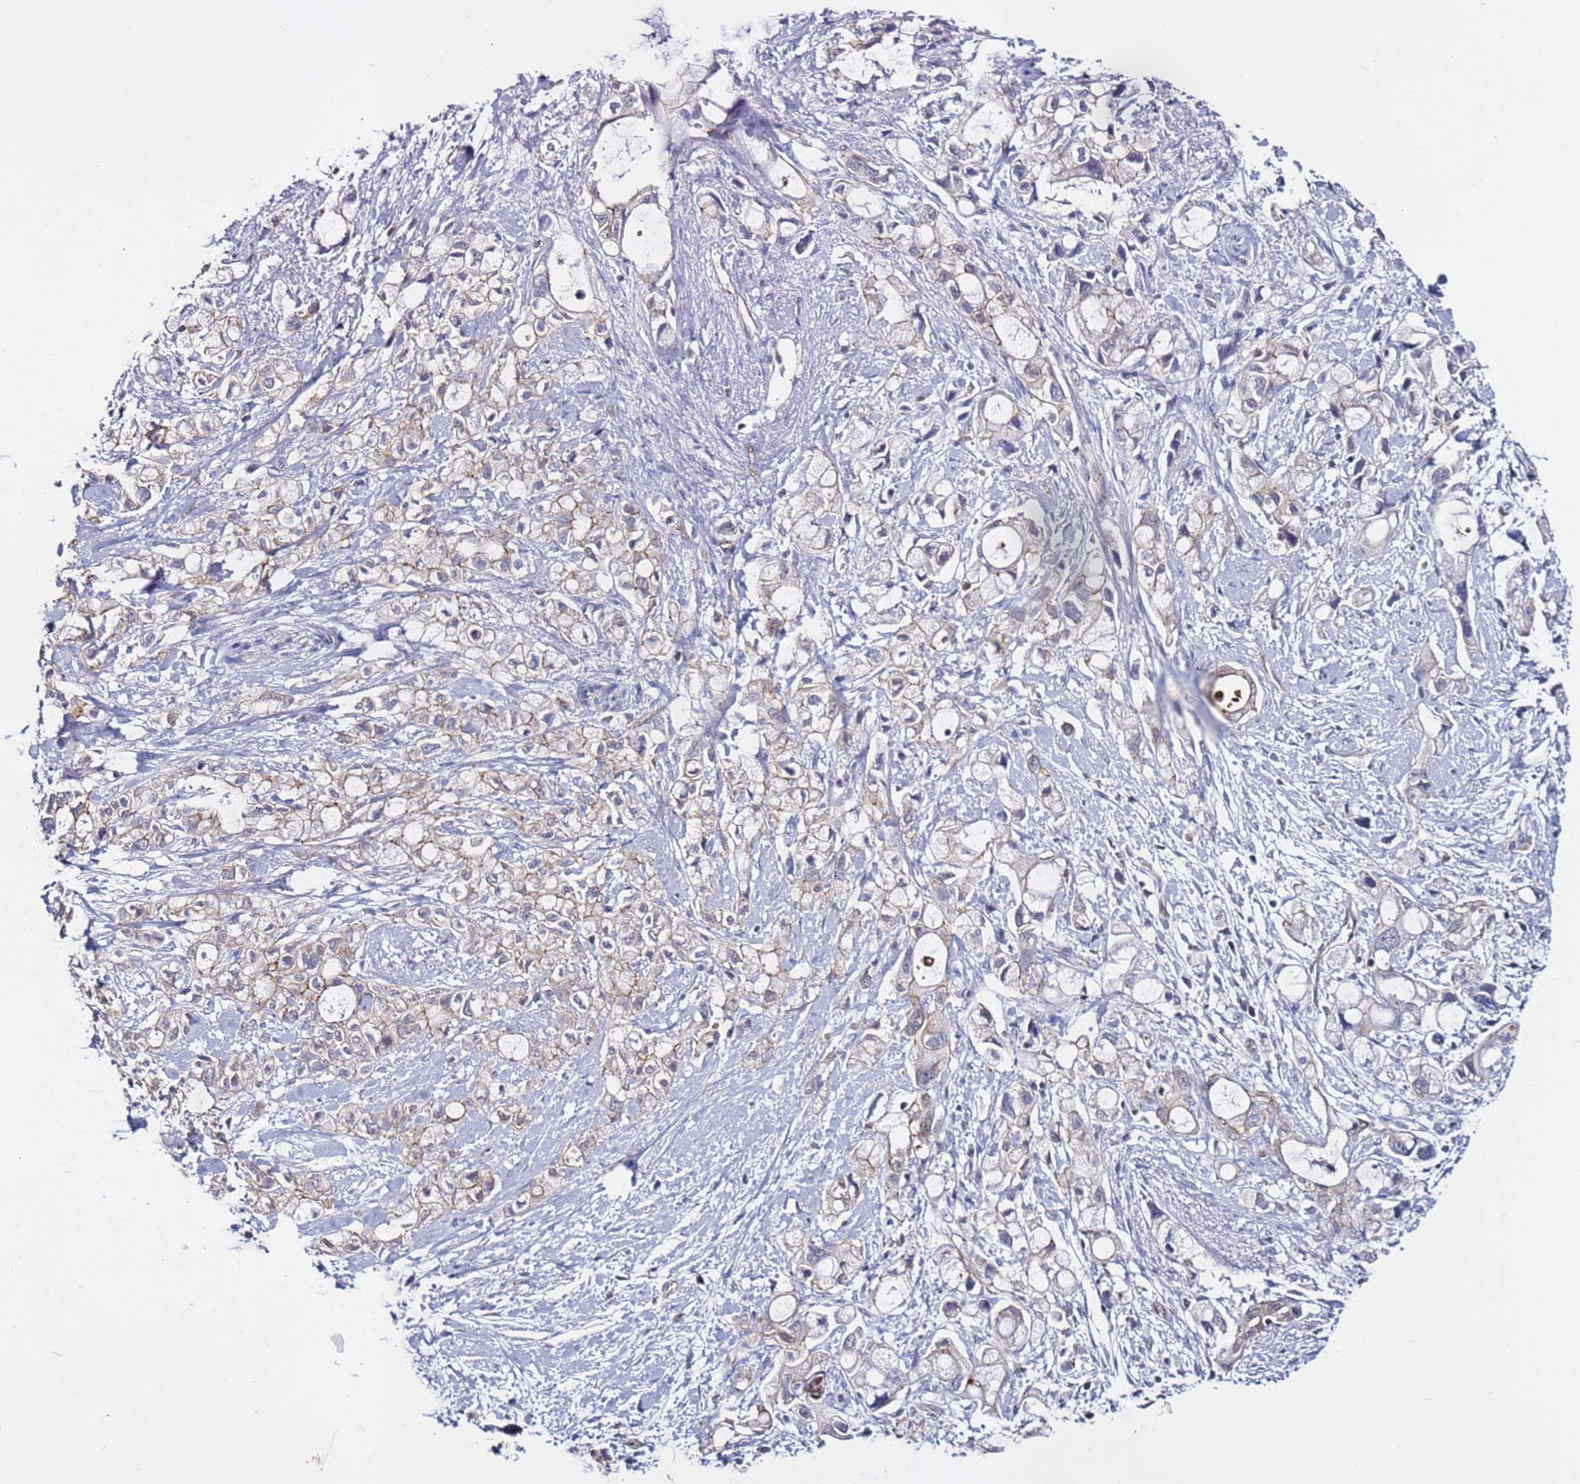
{"staining": {"intensity": "weak", "quantity": "<25%", "location": "cytoplasmic/membranous"}, "tissue": "pancreatic cancer", "cell_type": "Tumor cells", "image_type": "cancer", "snomed": [{"axis": "morphology", "description": "Adenocarcinoma, NOS"}, {"axis": "topography", "description": "Pancreas"}], "caption": "The immunohistochemistry (IHC) image has no significant positivity in tumor cells of pancreatic cancer tissue. (Stains: DAB immunohistochemistry with hematoxylin counter stain, Microscopy: brightfield microscopy at high magnification).", "gene": "TENM3", "patient": {"sex": "female", "age": 56}}